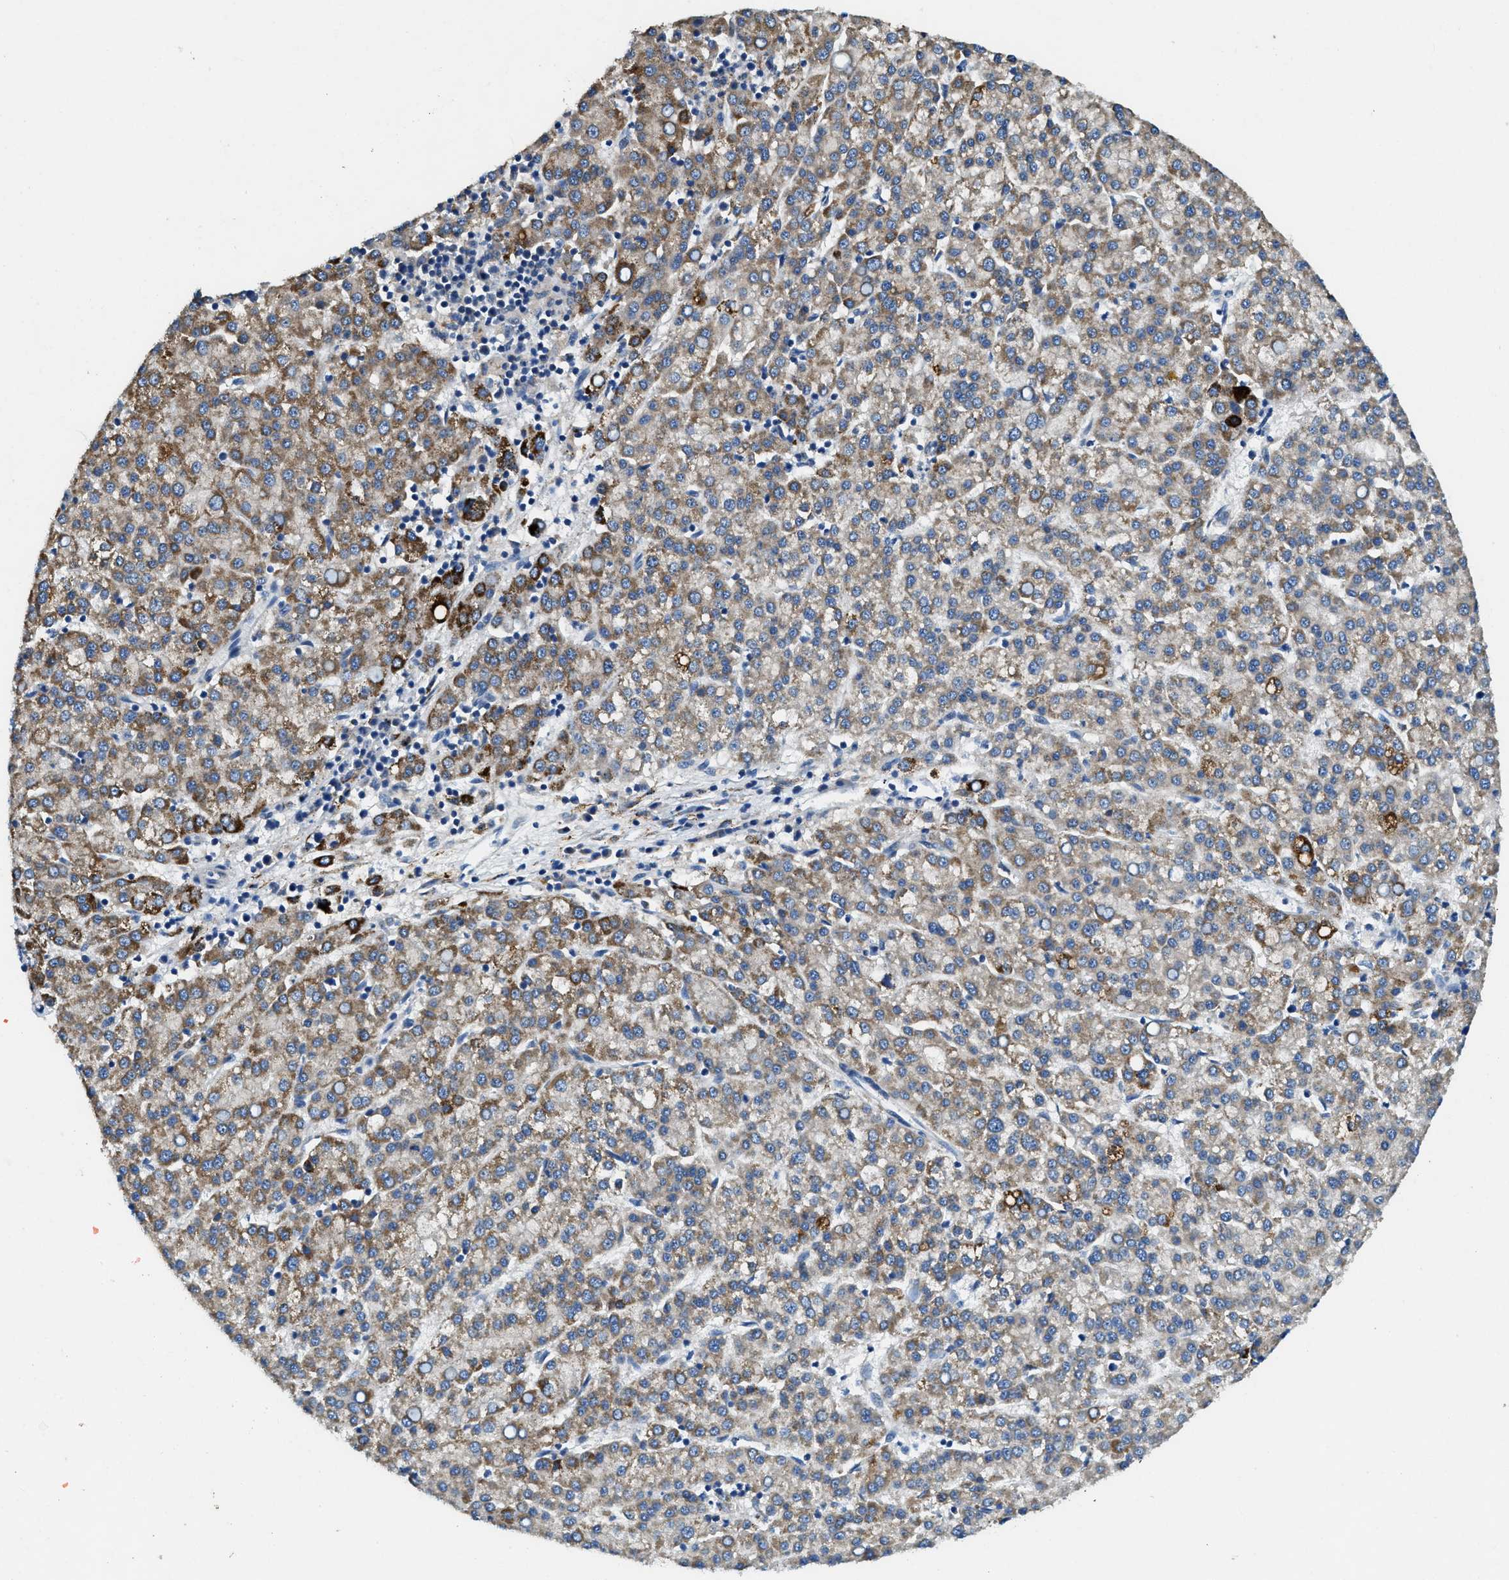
{"staining": {"intensity": "moderate", "quantity": "25%-75%", "location": "cytoplasmic/membranous"}, "tissue": "liver cancer", "cell_type": "Tumor cells", "image_type": "cancer", "snomed": [{"axis": "morphology", "description": "Carcinoma, Hepatocellular, NOS"}, {"axis": "topography", "description": "Liver"}], "caption": "Protein staining exhibits moderate cytoplasmic/membranous staining in approximately 25%-75% of tumor cells in hepatocellular carcinoma (liver).", "gene": "CDK15", "patient": {"sex": "female", "age": 58}}